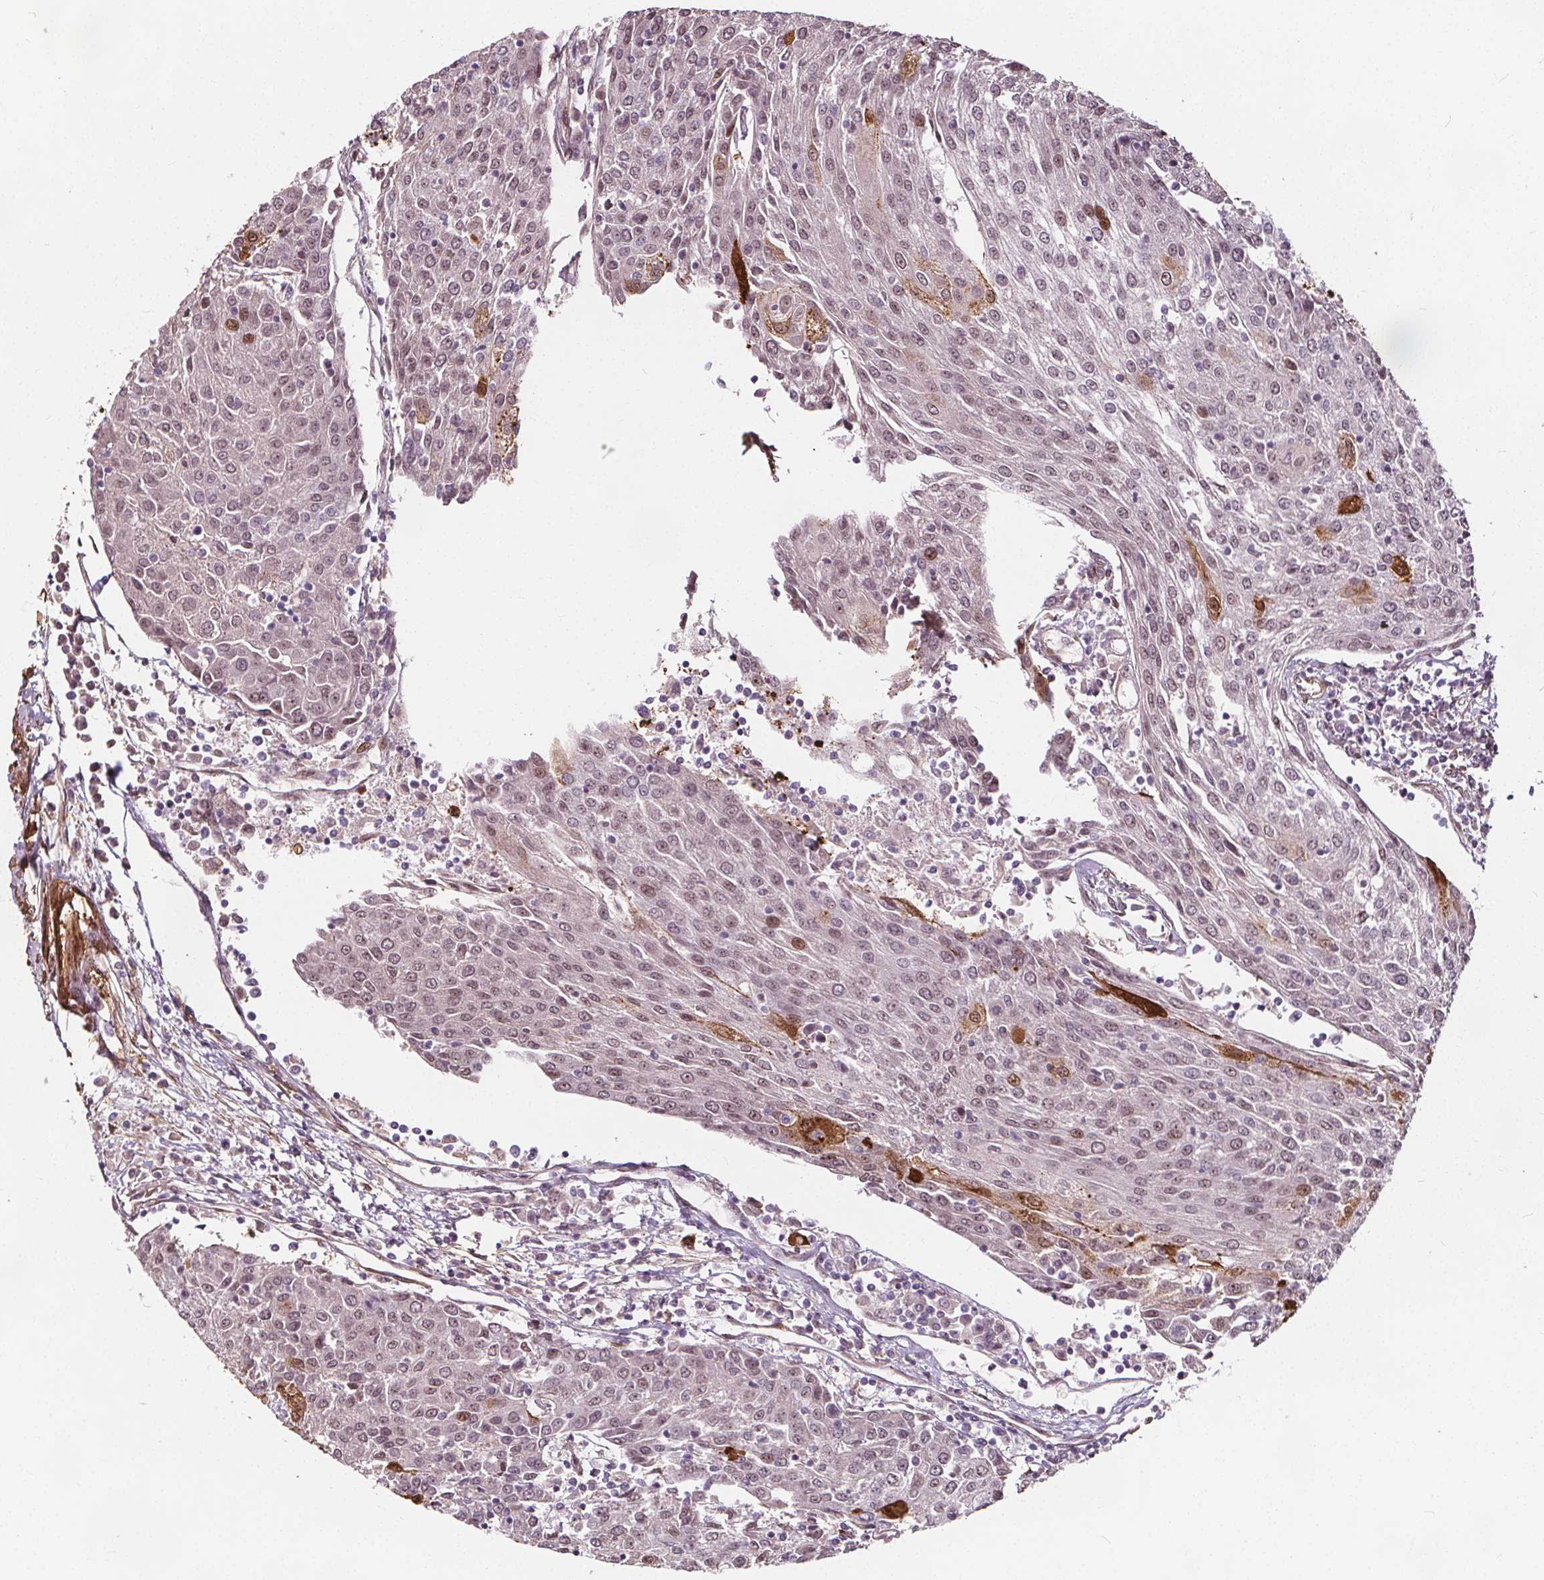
{"staining": {"intensity": "weak", "quantity": "25%-75%", "location": "nuclear"}, "tissue": "urothelial cancer", "cell_type": "Tumor cells", "image_type": "cancer", "snomed": [{"axis": "morphology", "description": "Urothelial carcinoma, High grade"}, {"axis": "topography", "description": "Urinary bladder"}], "caption": "DAB (3,3'-diaminobenzidine) immunohistochemical staining of human urothelial cancer exhibits weak nuclear protein staining in approximately 25%-75% of tumor cells. (brown staining indicates protein expression, while blue staining denotes nuclei).", "gene": "HAS1", "patient": {"sex": "female", "age": 85}}